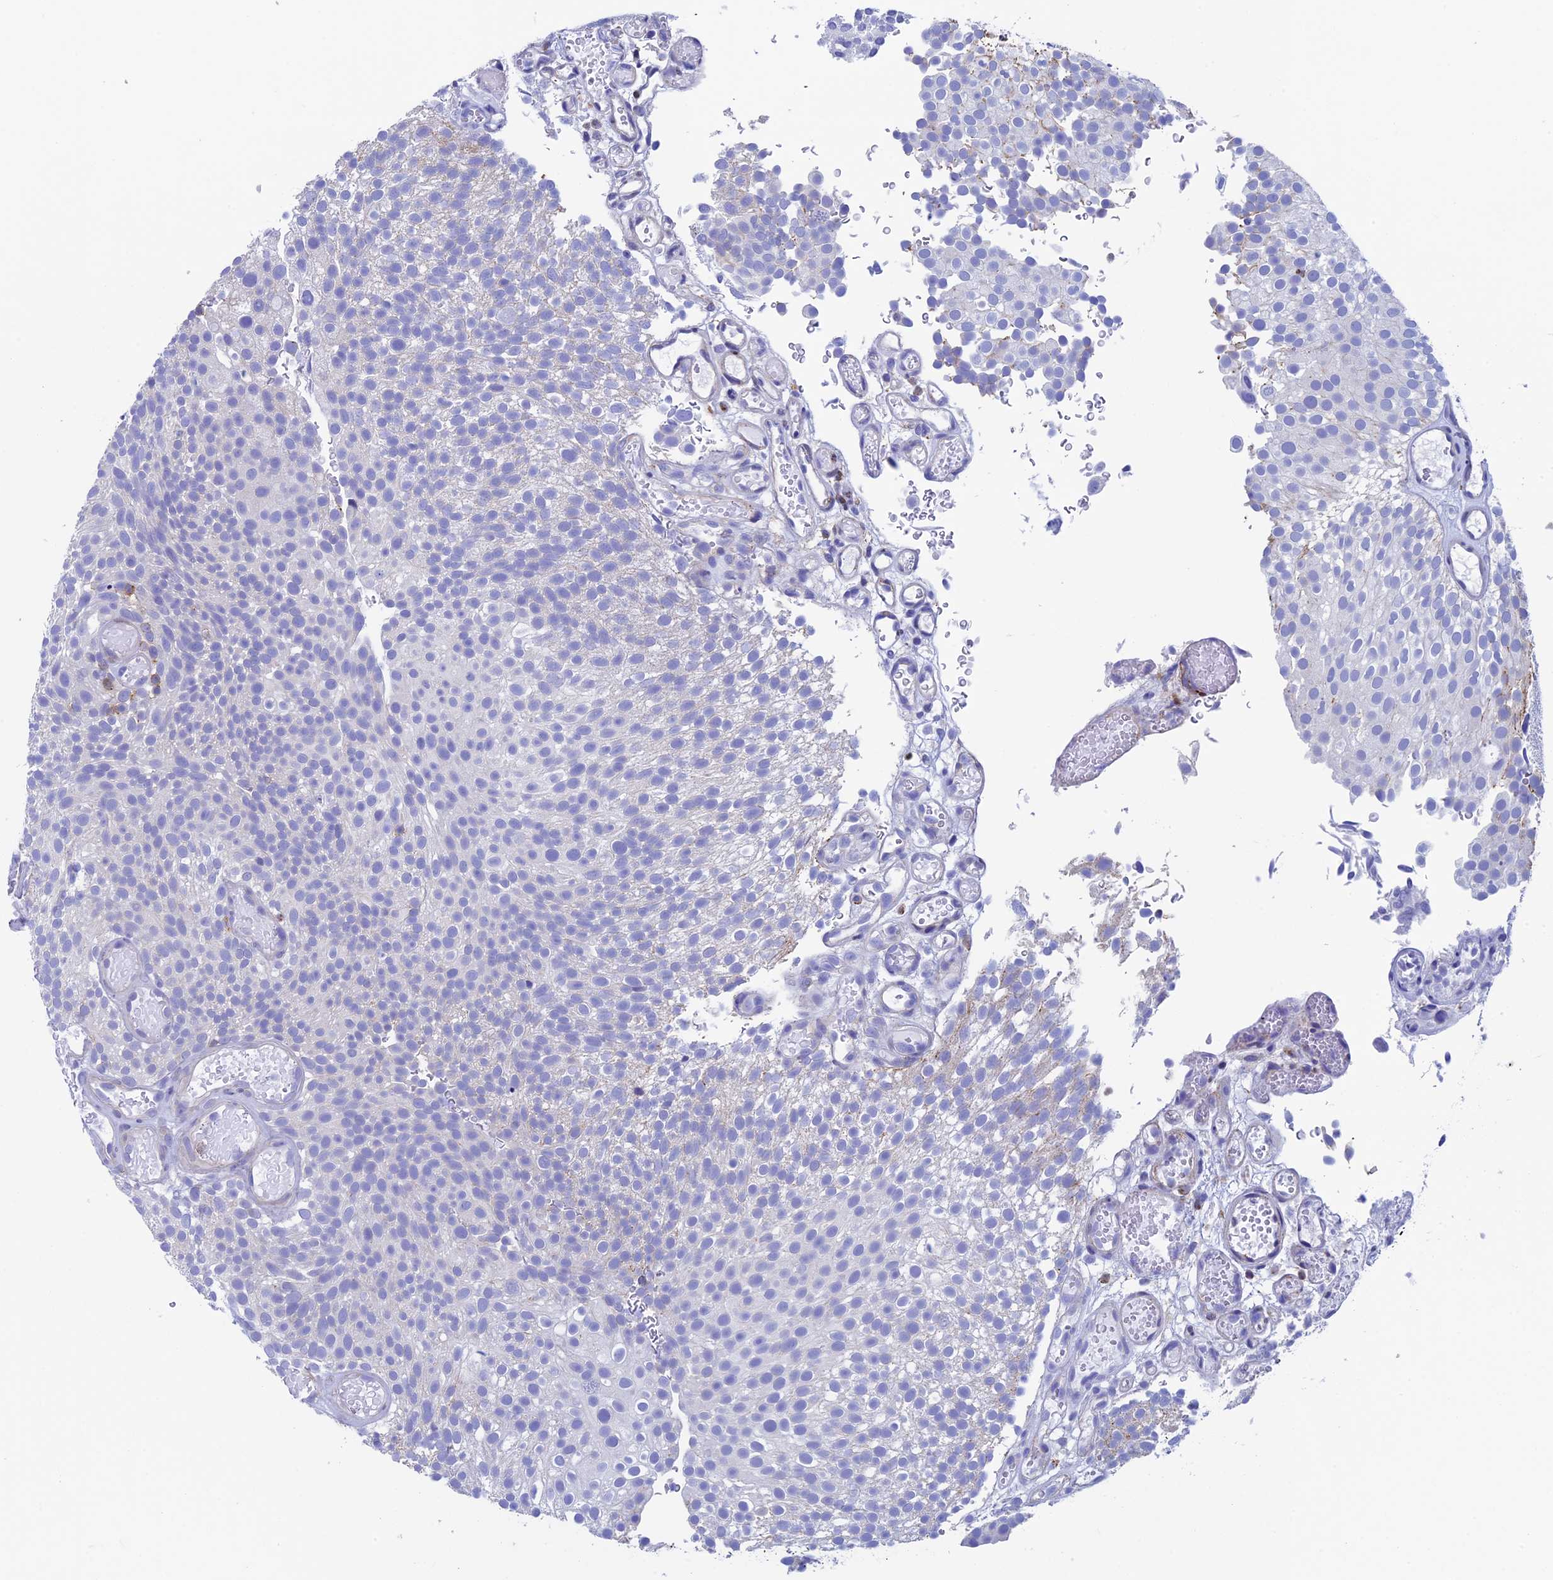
{"staining": {"intensity": "negative", "quantity": "none", "location": "none"}, "tissue": "urothelial cancer", "cell_type": "Tumor cells", "image_type": "cancer", "snomed": [{"axis": "morphology", "description": "Urothelial carcinoma, Low grade"}, {"axis": "topography", "description": "Urinary bladder"}], "caption": "Micrograph shows no protein positivity in tumor cells of low-grade urothelial carcinoma tissue.", "gene": "SEPTIN1", "patient": {"sex": "male", "age": 78}}